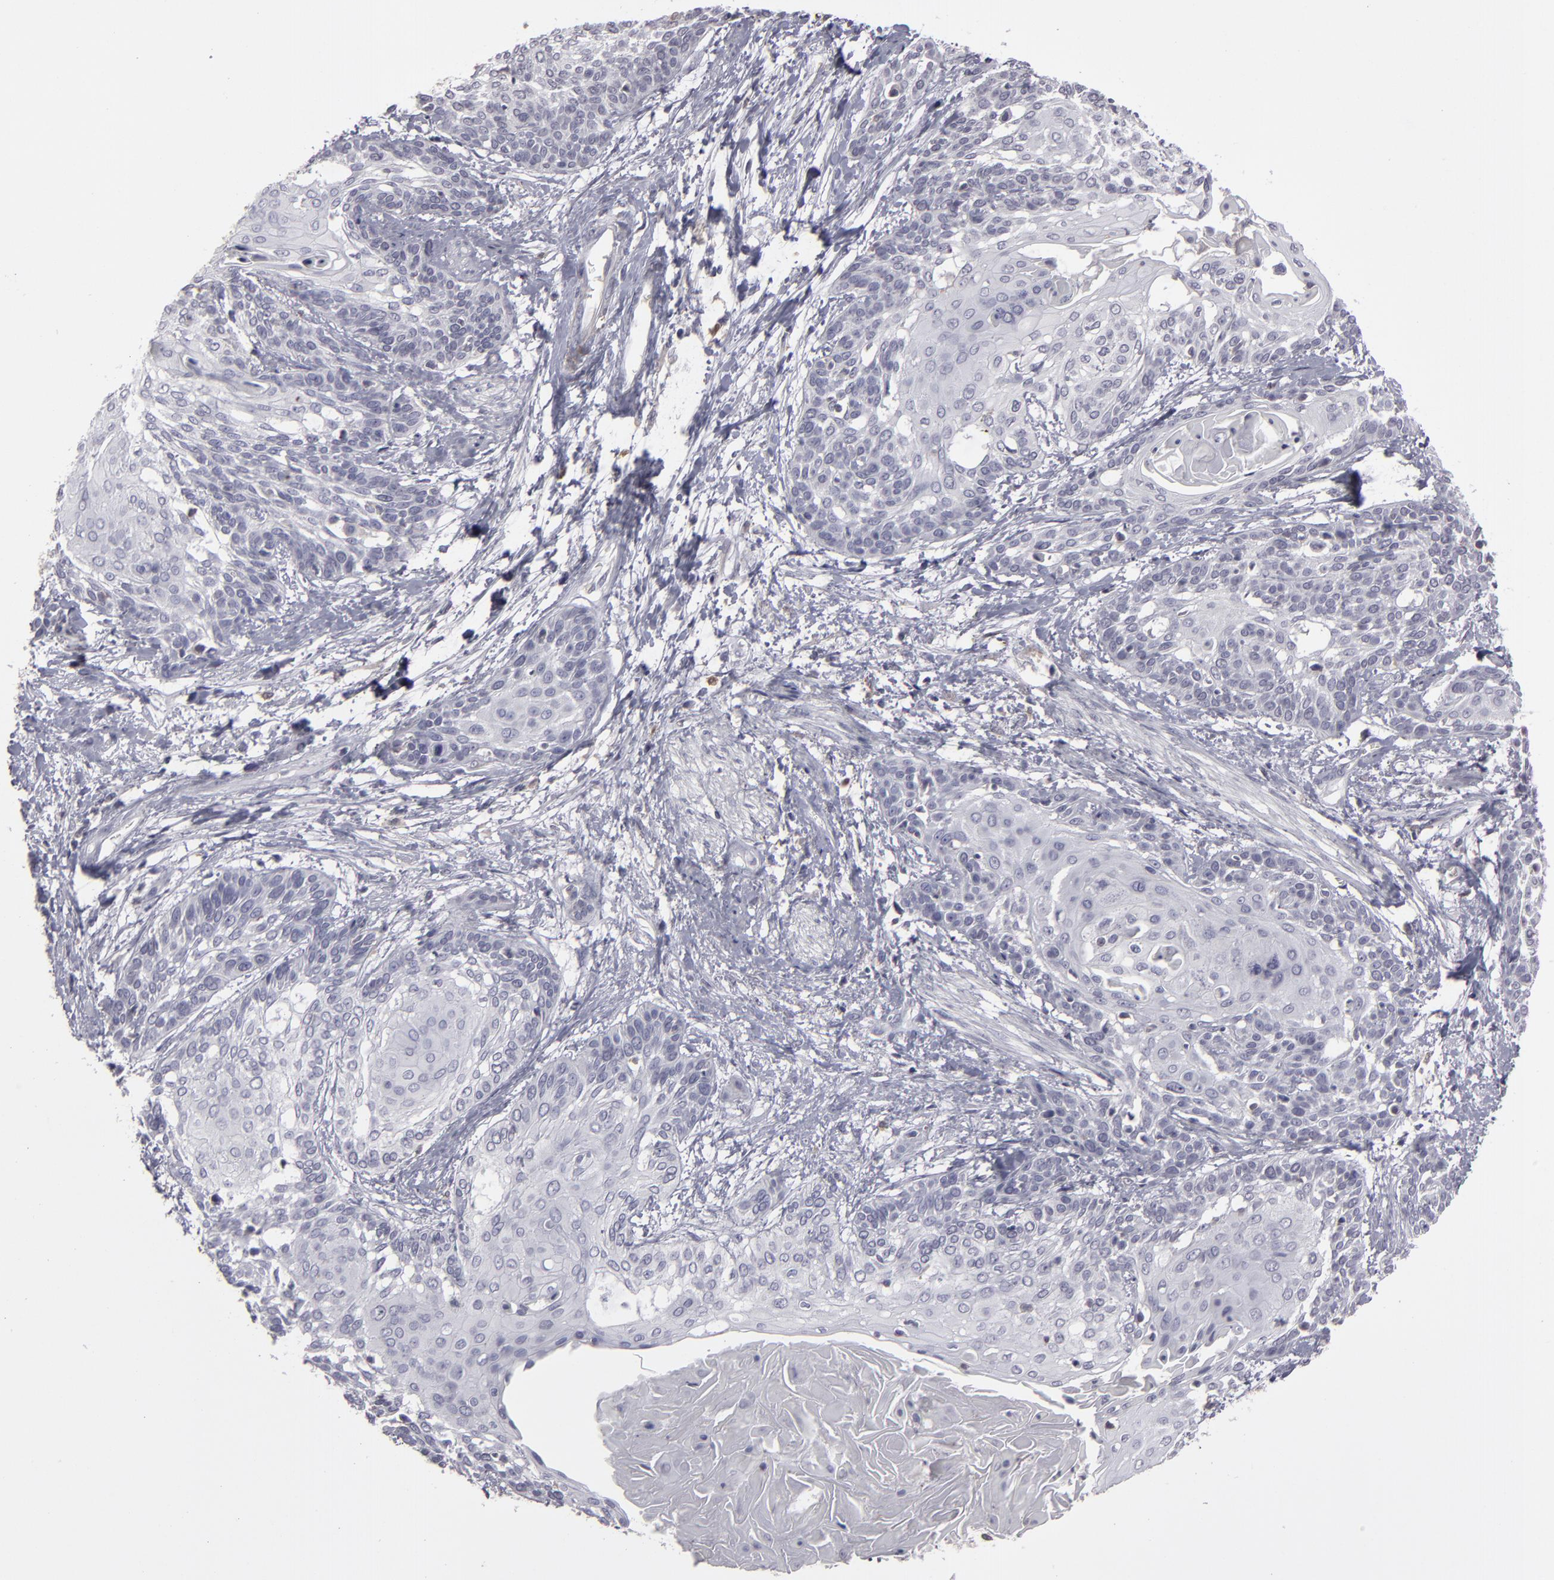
{"staining": {"intensity": "negative", "quantity": "none", "location": "none"}, "tissue": "cervical cancer", "cell_type": "Tumor cells", "image_type": "cancer", "snomed": [{"axis": "morphology", "description": "Squamous cell carcinoma, NOS"}, {"axis": "topography", "description": "Cervix"}], "caption": "Immunohistochemical staining of cervical cancer (squamous cell carcinoma) demonstrates no significant expression in tumor cells.", "gene": "SEMA3G", "patient": {"sex": "female", "age": 57}}